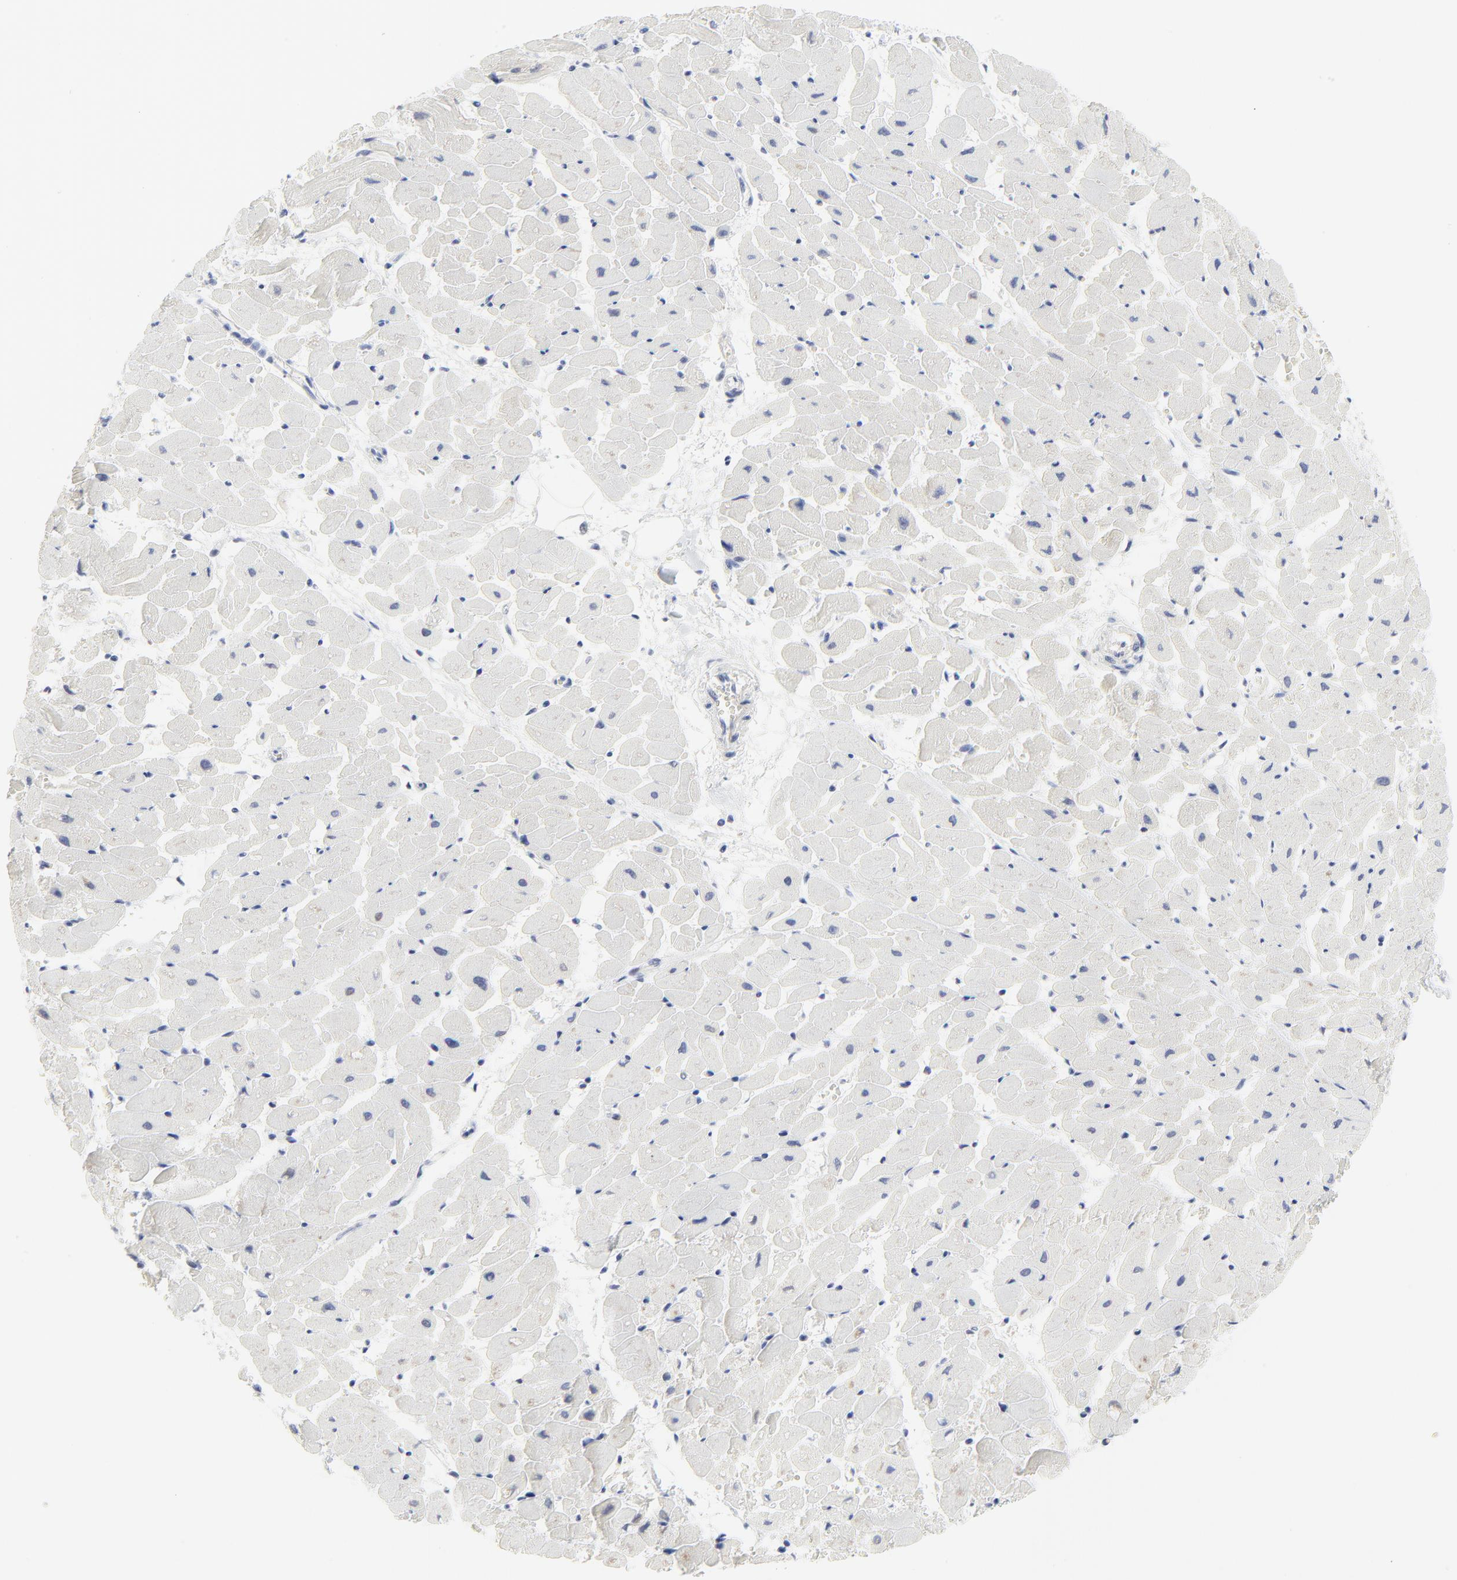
{"staining": {"intensity": "negative", "quantity": "none", "location": "none"}, "tissue": "heart muscle", "cell_type": "Cardiomyocytes", "image_type": "normal", "snomed": [{"axis": "morphology", "description": "Normal tissue, NOS"}, {"axis": "topography", "description": "Heart"}], "caption": "IHC image of benign human heart muscle stained for a protein (brown), which demonstrates no positivity in cardiomyocytes. (Stains: DAB IHC with hematoxylin counter stain, Microscopy: brightfield microscopy at high magnification).", "gene": "ZNF589", "patient": {"sex": "female", "age": 19}}